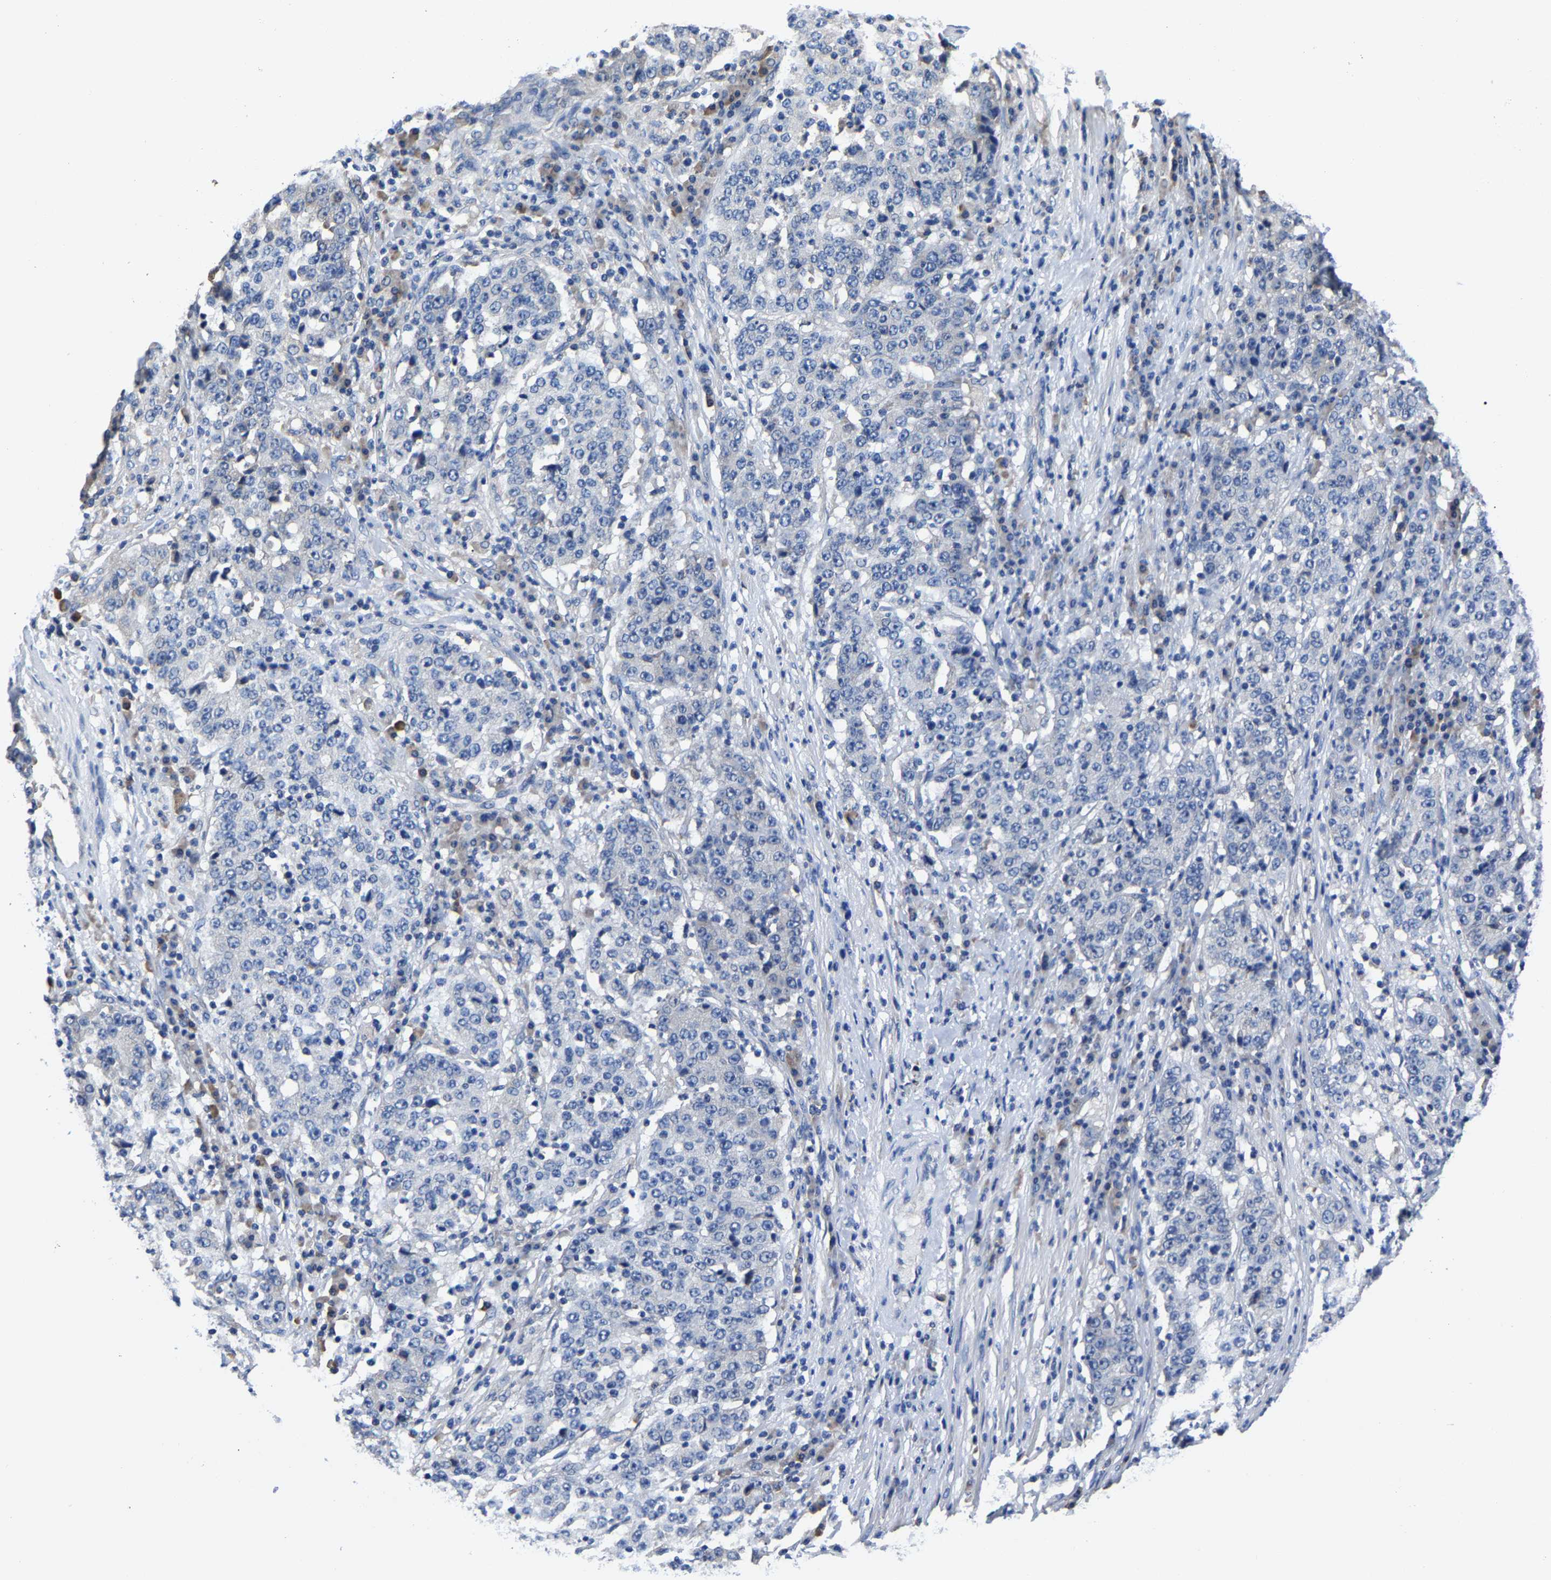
{"staining": {"intensity": "negative", "quantity": "none", "location": "none"}, "tissue": "stomach cancer", "cell_type": "Tumor cells", "image_type": "cancer", "snomed": [{"axis": "morphology", "description": "Adenocarcinoma, NOS"}, {"axis": "topography", "description": "Stomach"}], "caption": "Stomach cancer (adenocarcinoma) was stained to show a protein in brown. There is no significant staining in tumor cells.", "gene": "SRPK2", "patient": {"sex": "male", "age": 59}}